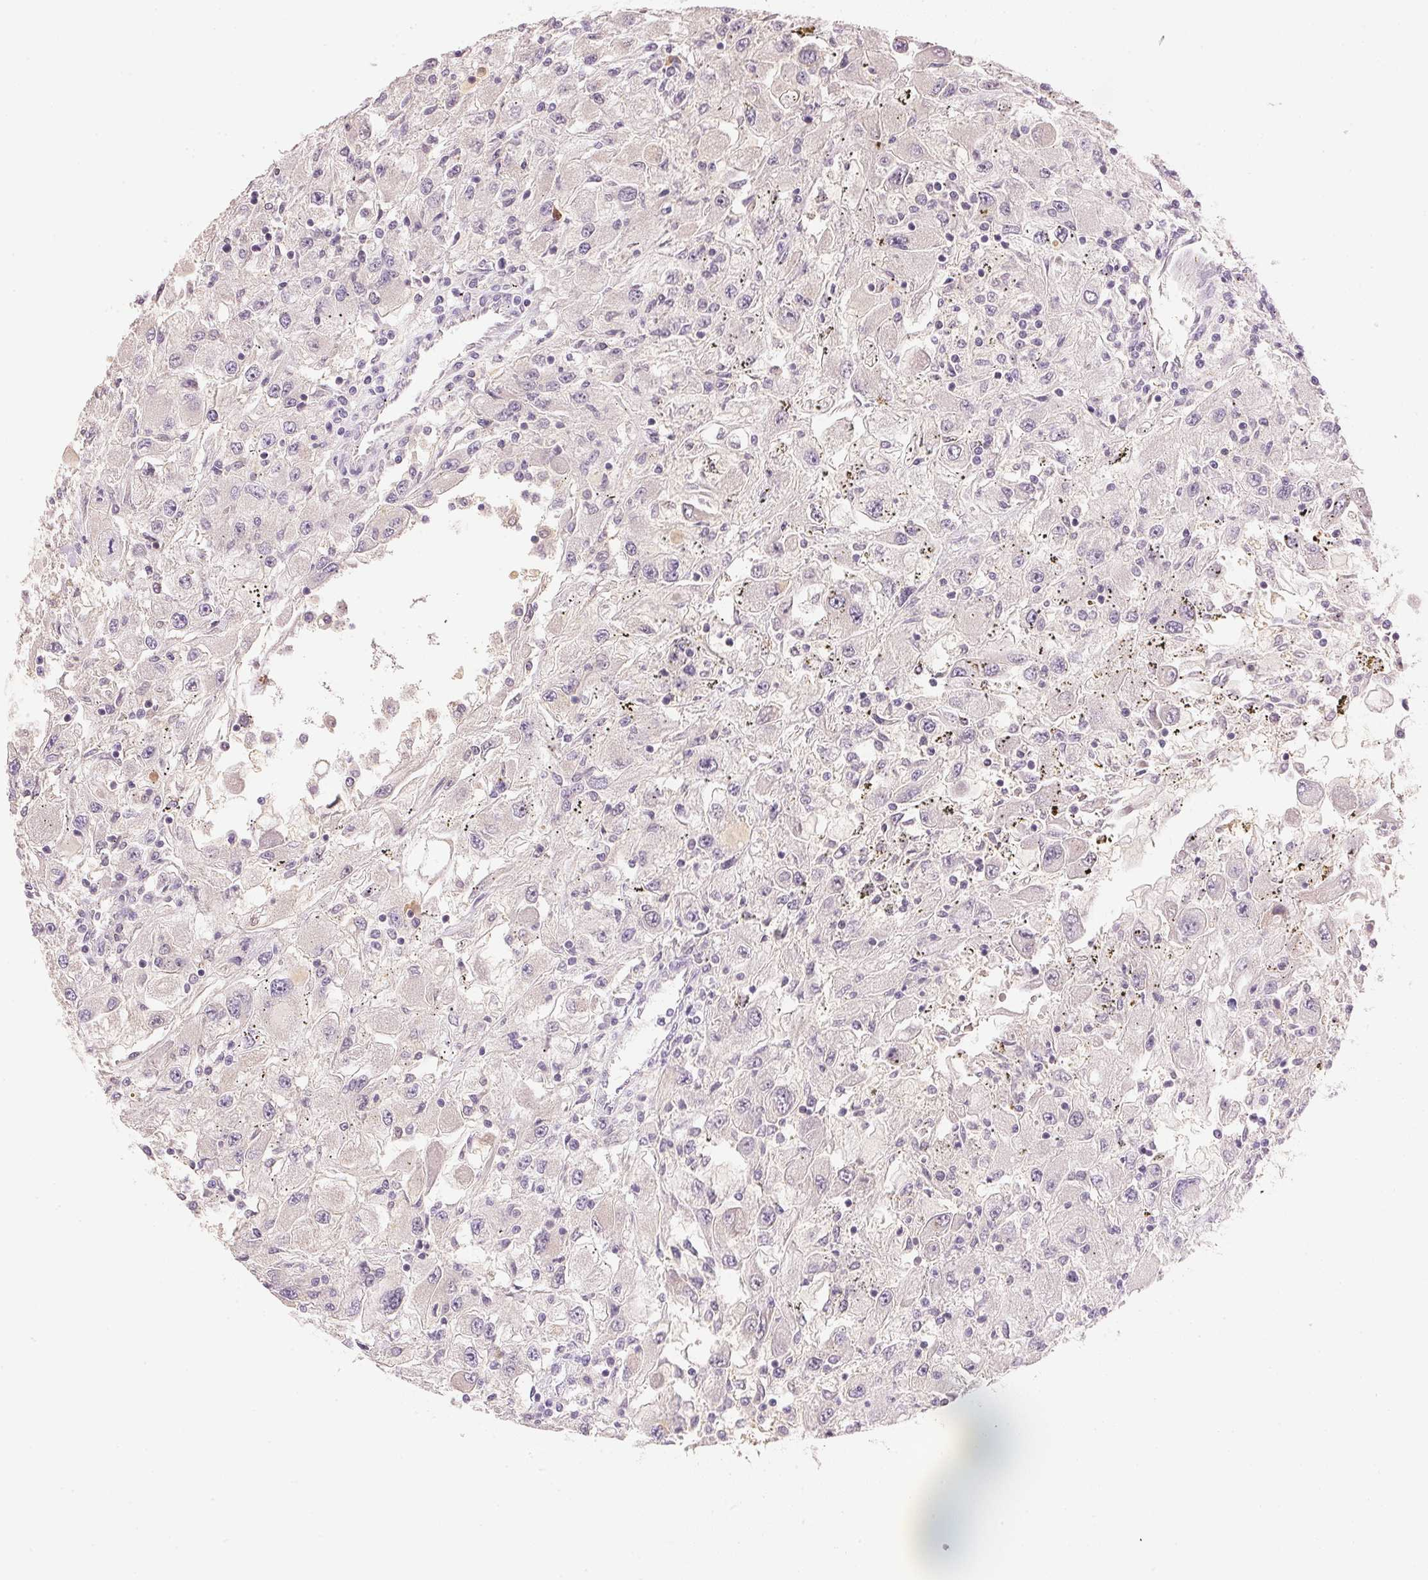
{"staining": {"intensity": "negative", "quantity": "none", "location": "none"}, "tissue": "renal cancer", "cell_type": "Tumor cells", "image_type": "cancer", "snomed": [{"axis": "morphology", "description": "Adenocarcinoma, NOS"}, {"axis": "topography", "description": "Kidney"}], "caption": "This is an immunohistochemistry (IHC) micrograph of renal cancer (adenocarcinoma). There is no expression in tumor cells.", "gene": "FNDC4", "patient": {"sex": "female", "age": 67}}